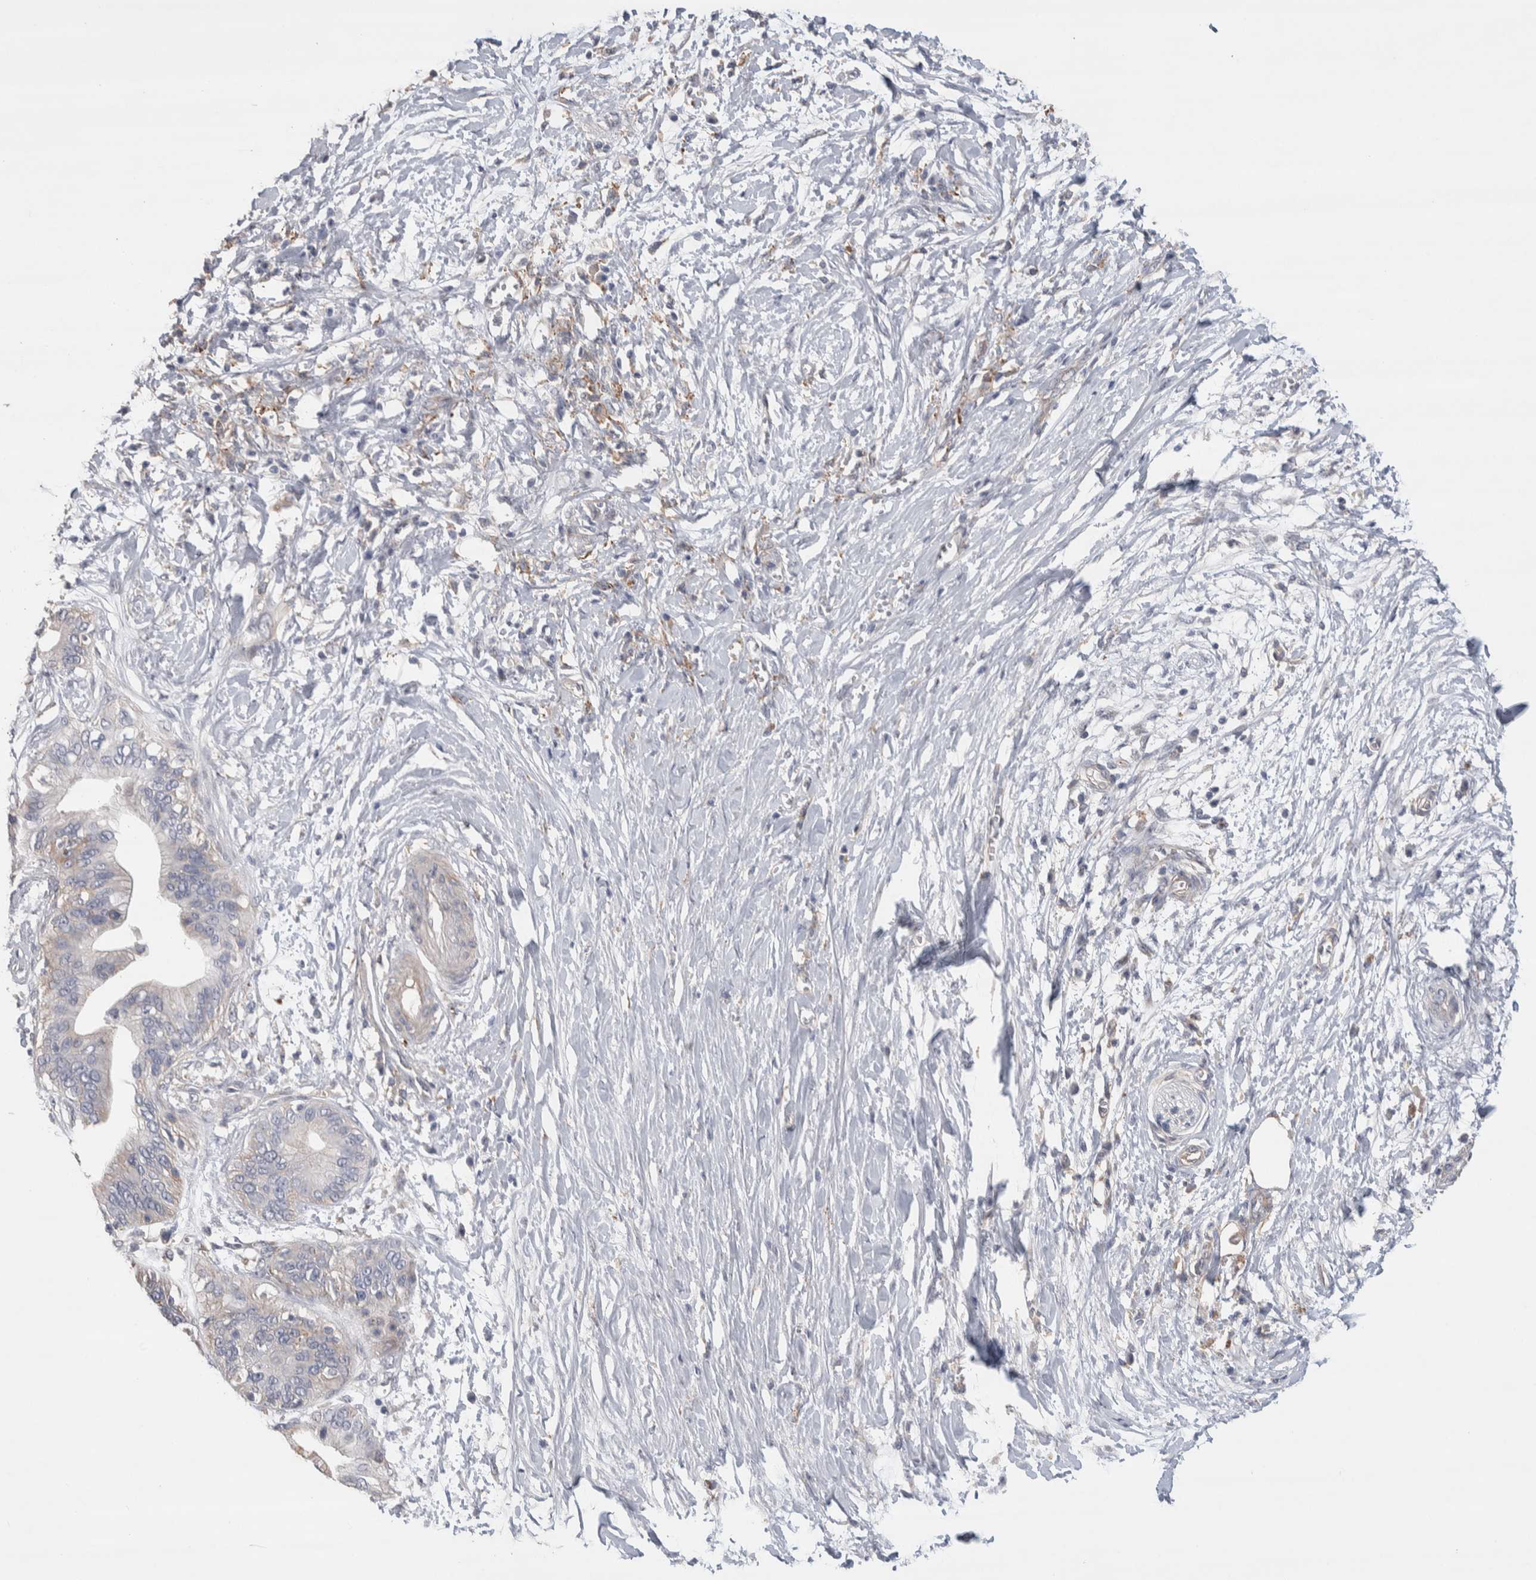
{"staining": {"intensity": "weak", "quantity": "<25%", "location": "cytoplasmic/membranous"}, "tissue": "pancreatic cancer", "cell_type": "Tumor cells", "image_type": "cancer", "snomed": [{"axis": "morphology", "description": "Normal tissue, NOS"}, {"axis": "morphology", "description": "Adenocarcinoma, NOS"}, {"axis": "topography", "description": "Pancreas"}, {"axis": "topography", "description": "Peripheral nerve tissue"}], "caption": "The micrograph displays no significant expression in tumor cells of pancreatic cancer.", "gene": "GCNA", "patient": {"sex": "male", "age": 59}}